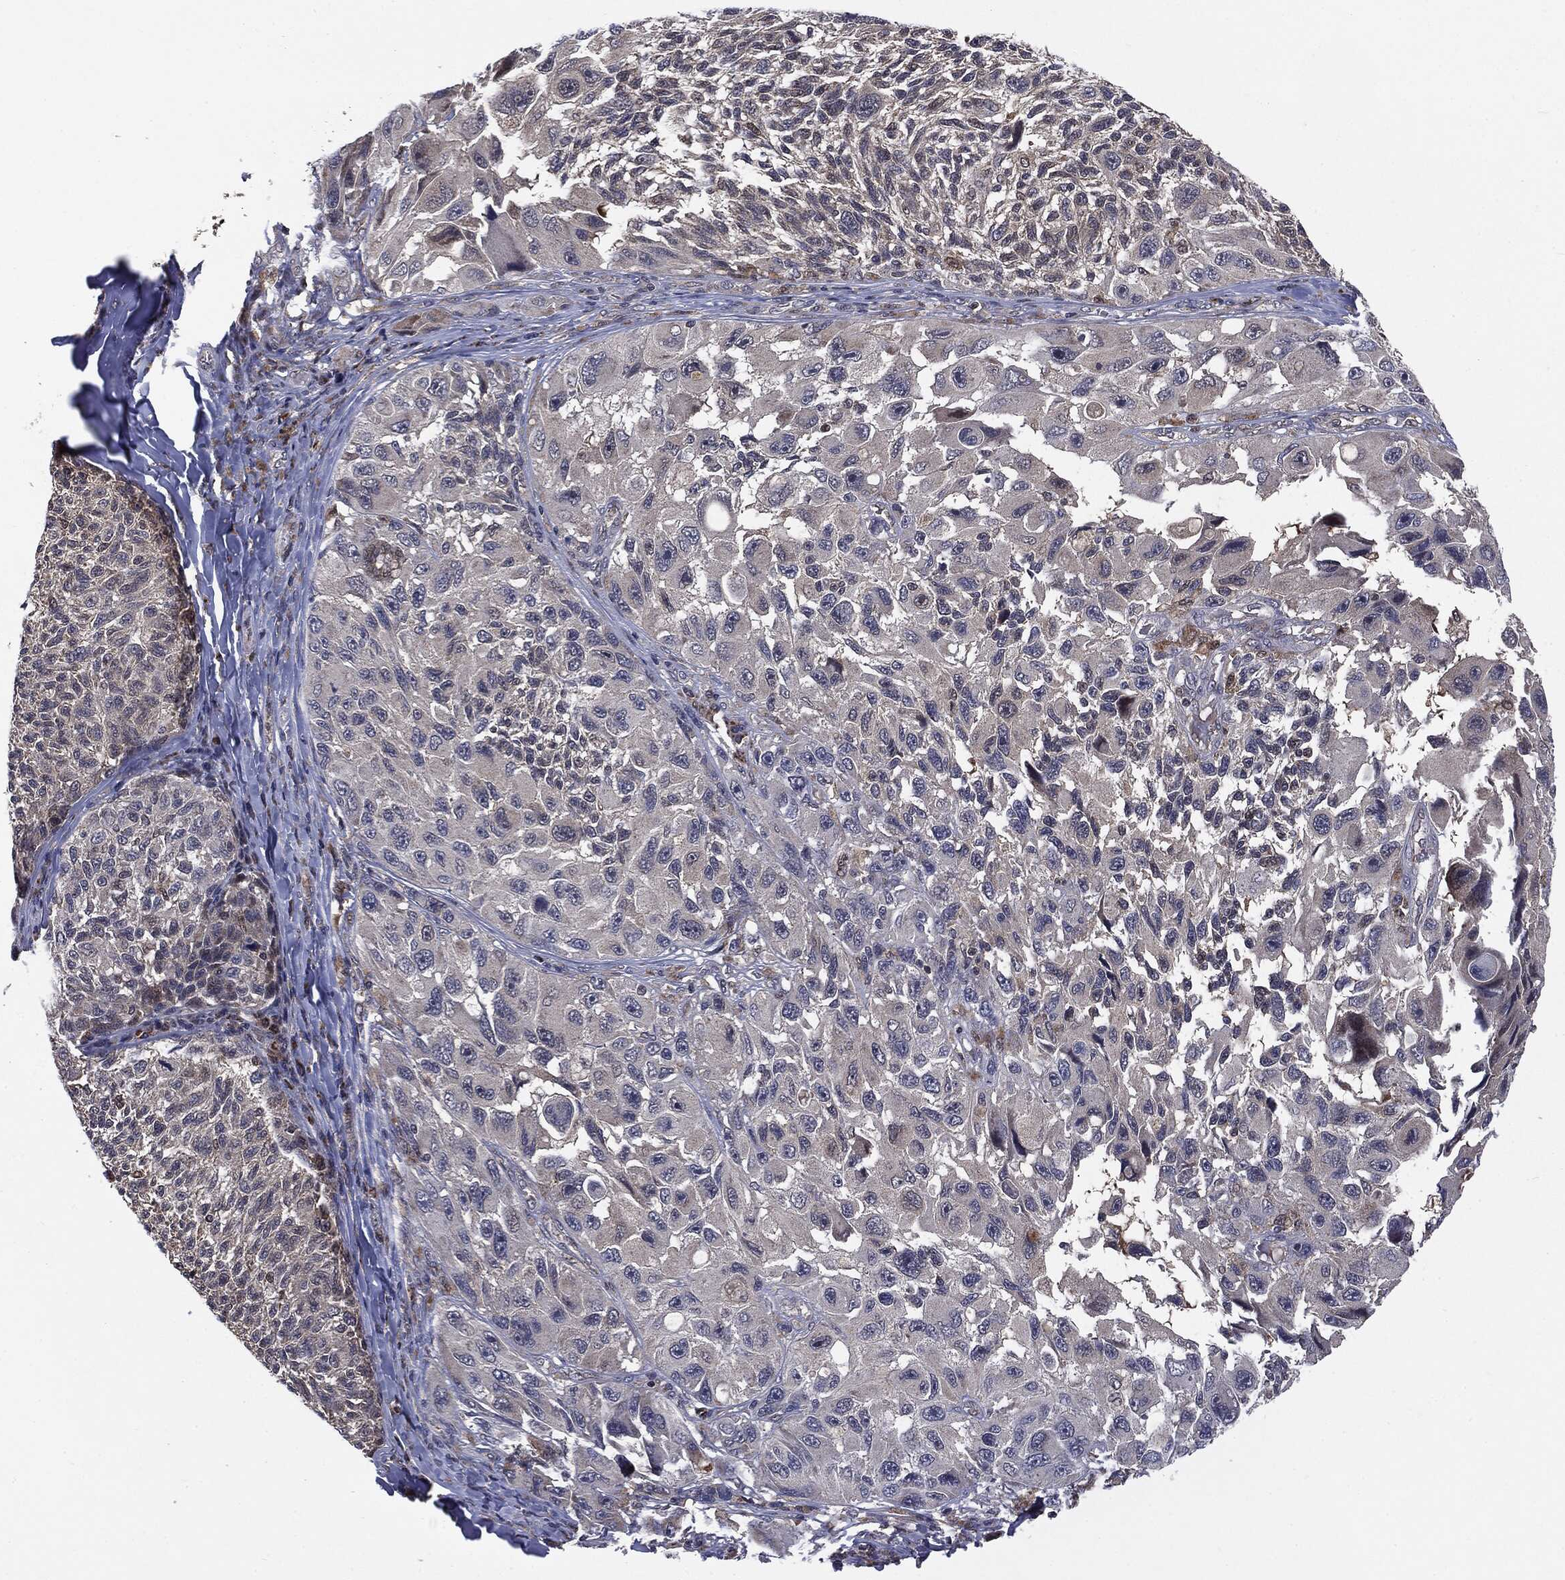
{"staining": {"intensity": "negative", "quantity": "none", "location": "none"}, "tissue": "melanoma", "cell_type": "Tumor cells", "image_type": "cancer", "snomed": [{"axis": "morphology", "description": "Malignant melanoma, NOS"}, {"axis": "topography", "description": "Skin"}], "caption": "Tumor cells show no significant positivity in malignant melanoma.", "gene": "PTPA", "patient": {"sex": "female", "age": 73}}